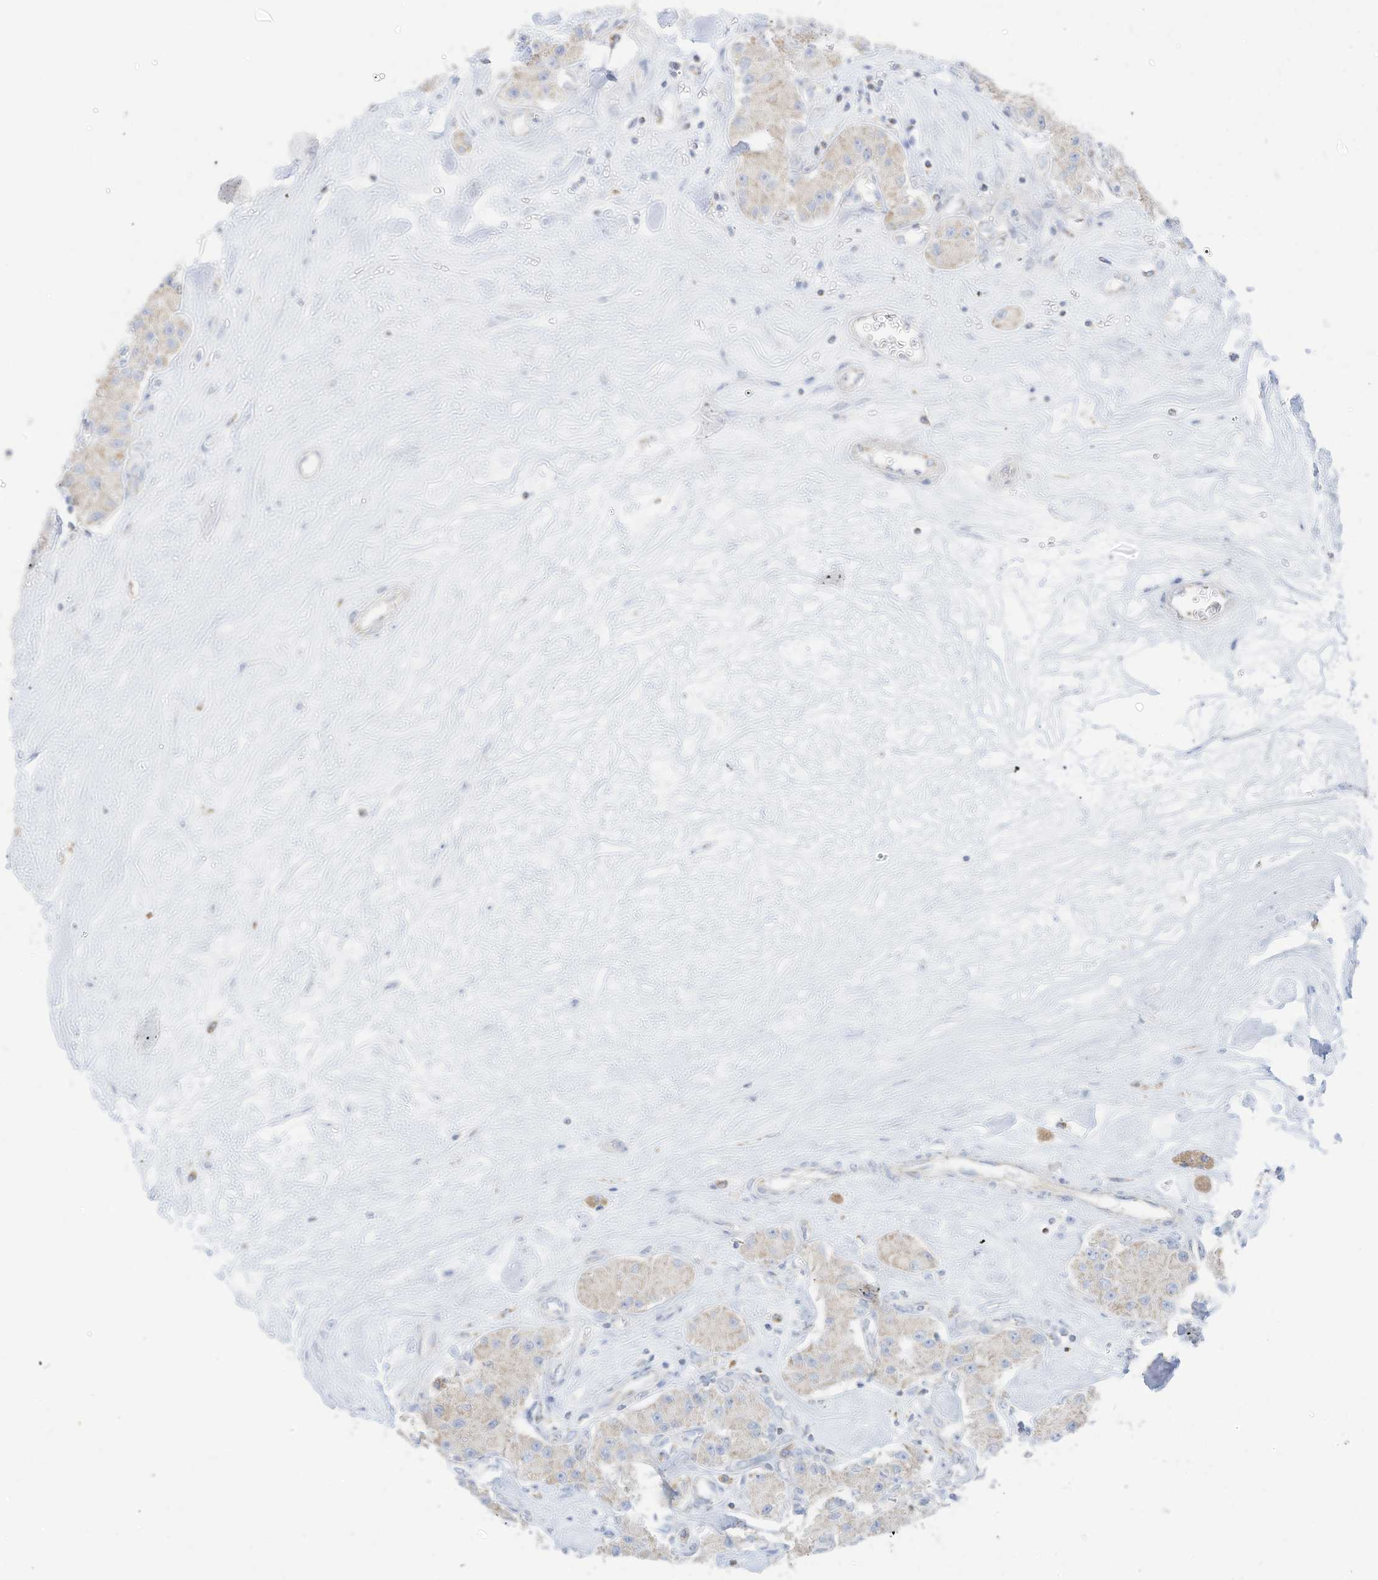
{"staining": {"intensity": "weak", "quantity": "<25%", "location": "cytoplasmic/membranous"}, "tissue": "carcinoid", "cell_type": "Tumor cells", "image_type": "cancer", "snomed": [{"axis": "morphology", "description": "Carcinoid, malignant, NOS"}, {"axis": "topography", "description": "Pancreas"}], "caption": "Tumor cells are negative for brown protein staining in carcinoid. (DAB (3,3'-diaminobenzidine) IHC, high magnification).", "gene": "ETHE1", "patient": {"sex": "male", "age": 41}}